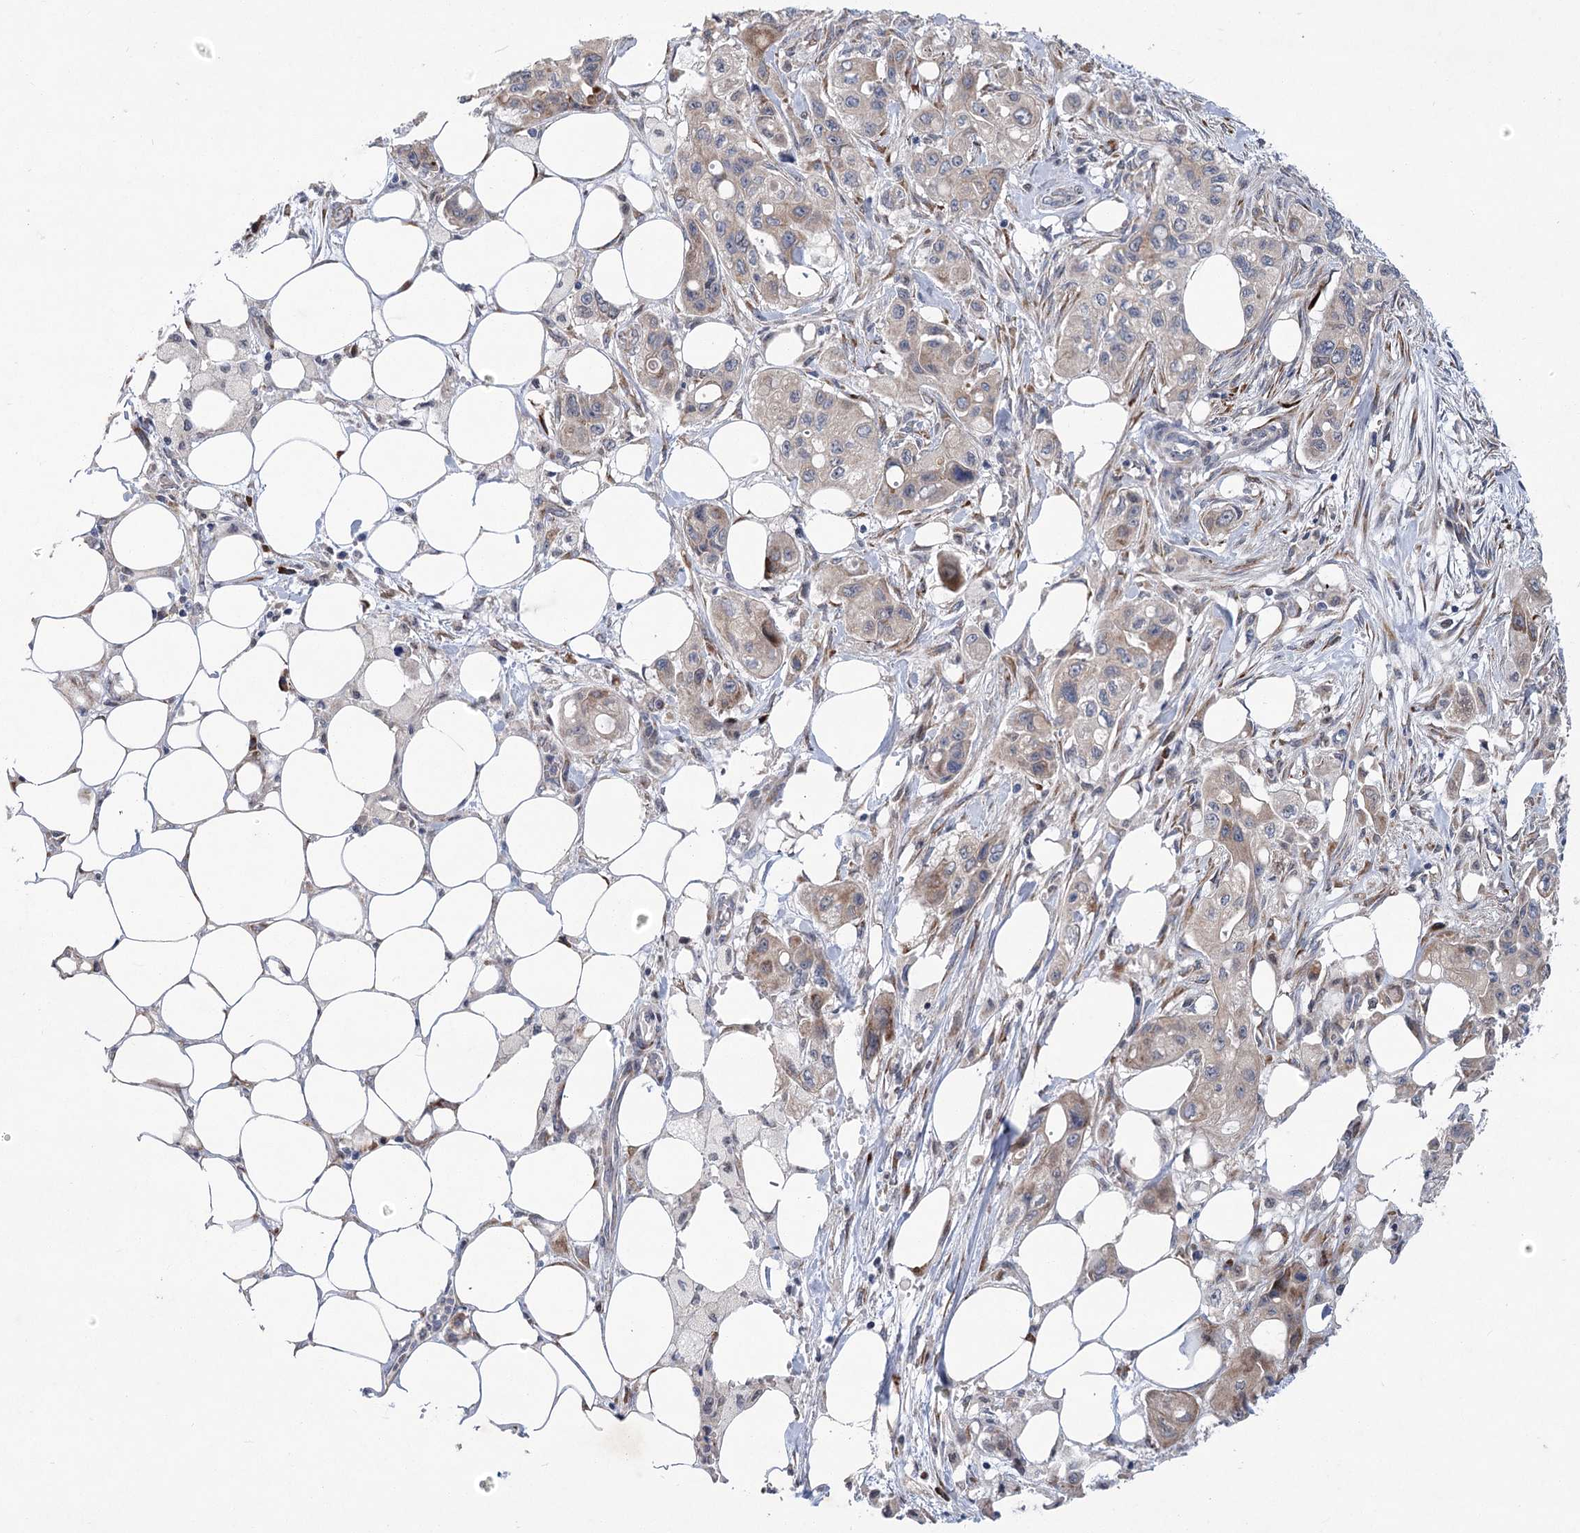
{"staining": {"intensity": "weak", "quantity": "25%-75%", "location": "cytoplasmic/membranous"}, "tissue": "pancreatic cancer", "cell_type": "Tumor cells", "image_type": "cancer", "snomed": [{"axis": "morphology", "description": "Adenocarcinoma, NOS"}, {"axis": "topography", "description": "Pancreas"}], "caption": "Protein expression analysis of pancreatic cancer demonstrates weak cytoplasmic/membranous positivity in about 25%-75% of tumor cells. The staining is performed using DAB brown chromogen to label protein expression. The nuclei are counter-stained blue using hematoxylin.", "gene": "GCNT4", "patient": {"sex": "male", "age": 75}}